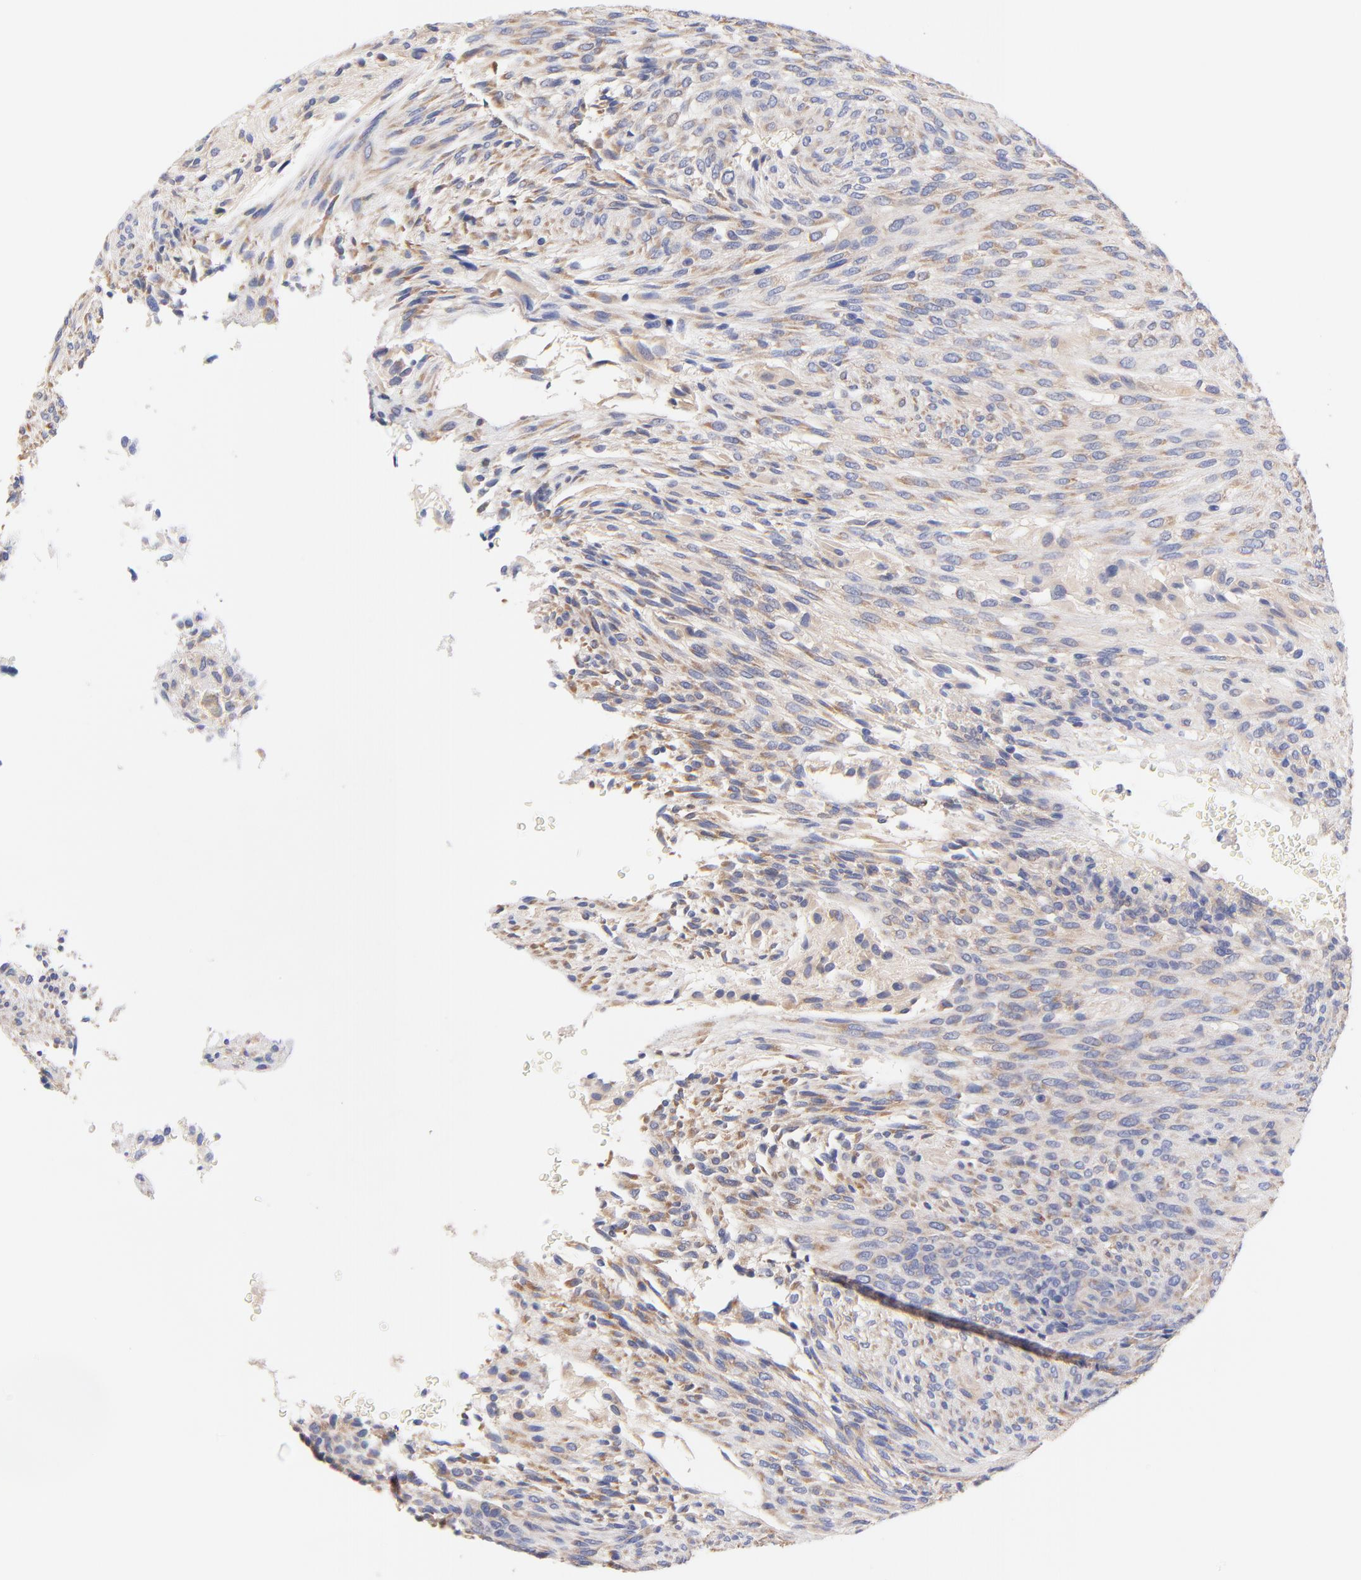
{"staining": {"intensity": "weak", "quantity": ">75%", "location": "cytoplasmic/membranous"}, "tissue": "glioma", "cell_type": "Tumor cells", "image_type": "cancer", "snomed": [{"axis": "morphology", "description": "Glioma, malignant, High grade"}, {"axis": "topography", "description": "Cerebral cortex"}], "caption": "Protein expression analysis of glioma reveals weak cytoplasmic/membranous staining in about >75% of tumor cells.", "gene": "TNFRSF13C", "patient": {"sex": "female", "age": 55}}